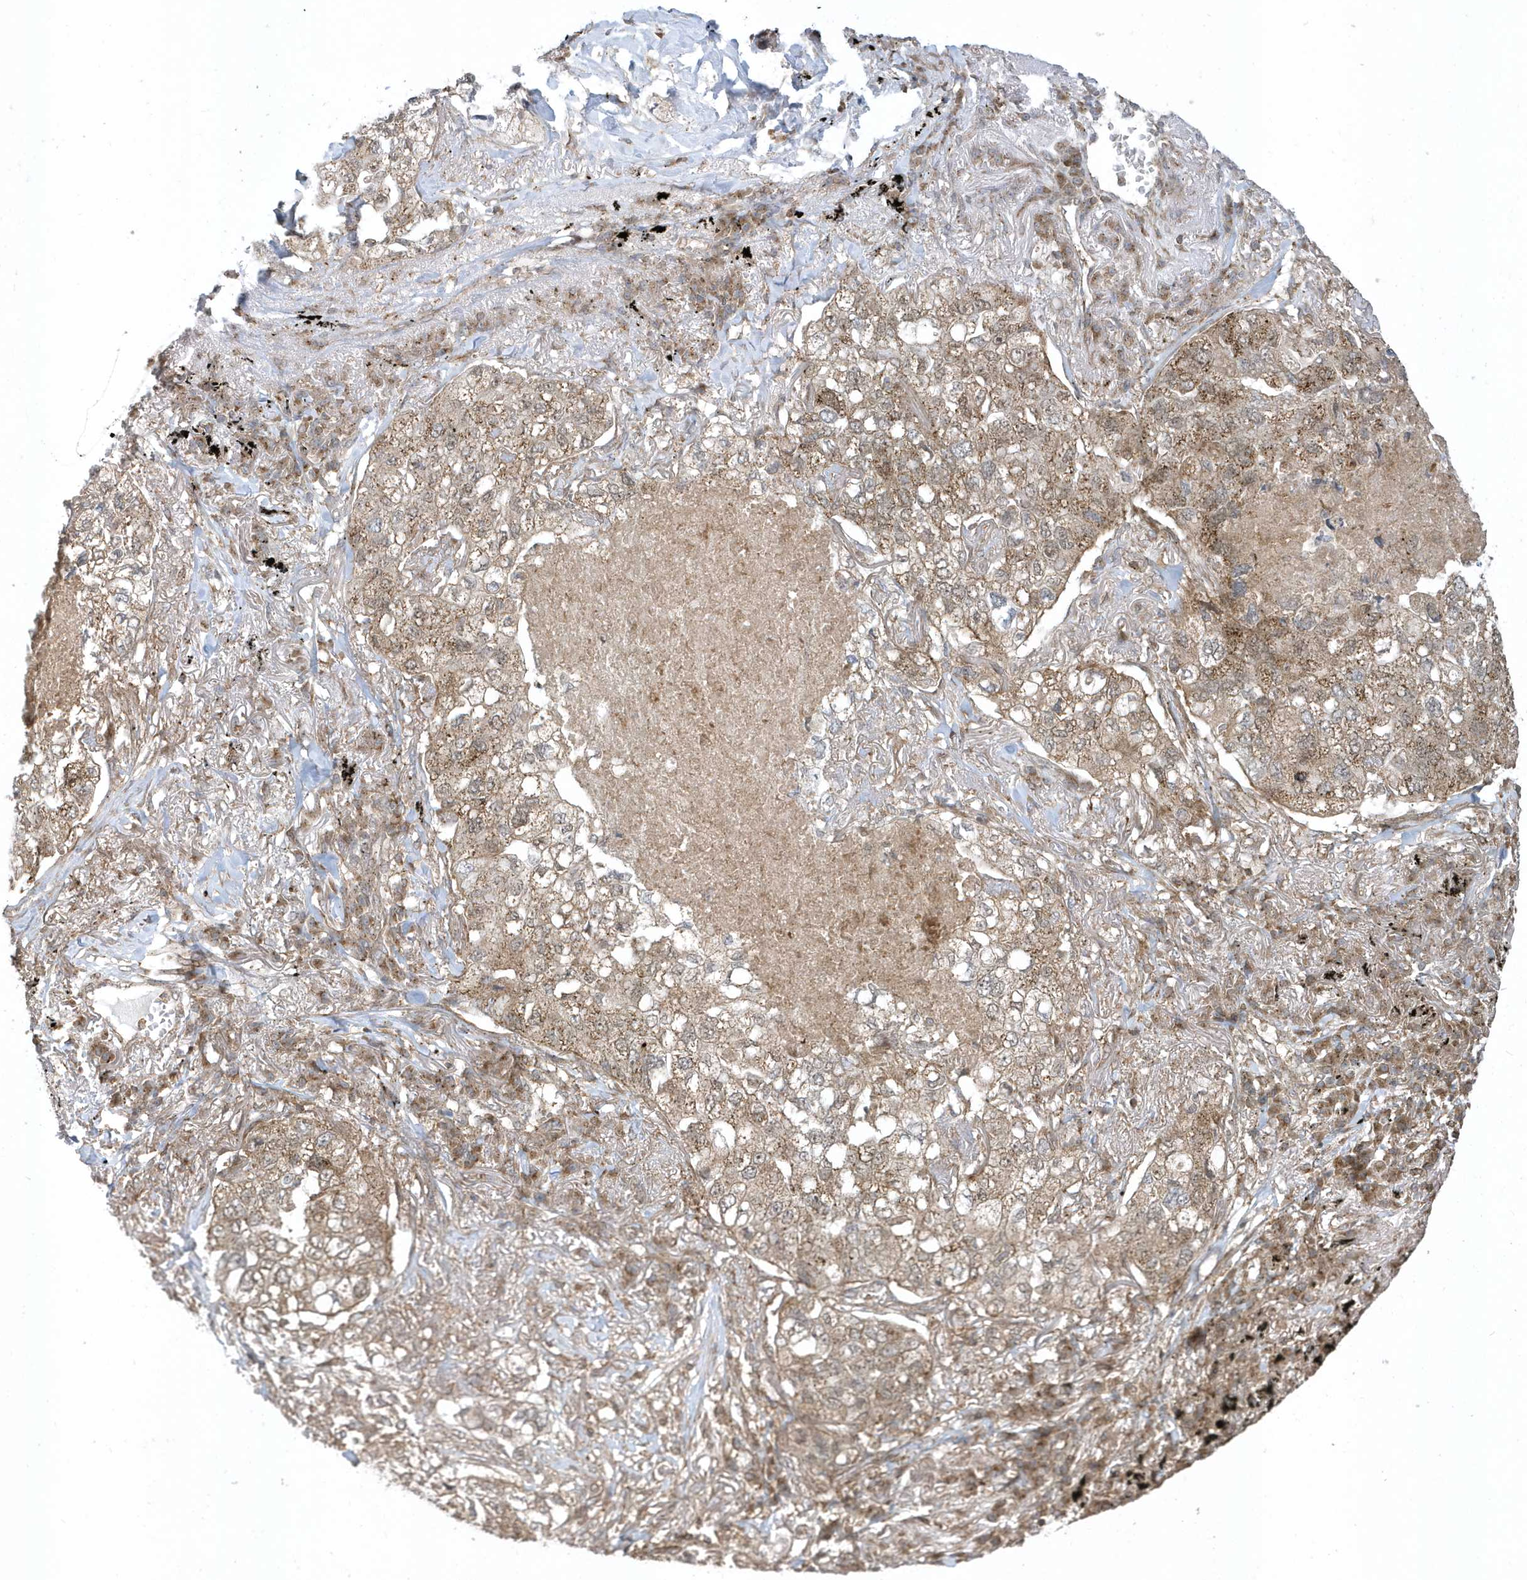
{"staining": {"intensity": "moderate", "quantity": ">75%", "location": "cytoplasmic/membranous"}, "tissue": "lung cancer", "cell_type": "Tumor cells", "image_type": "cancer", "snomed": [{"axis": "morphology", "description": "Adenocarcinoma, NOS"}, {"axis": "topography", "description": "Lung"}], "caption": "Protein analysis of lung adenocarcinoma tissue shows moderate cytoplasmic/membranous positivity in about >75% of tumor cells.", "gene": "STAMBP", "patient": {"sex": "male", "age": 65}}